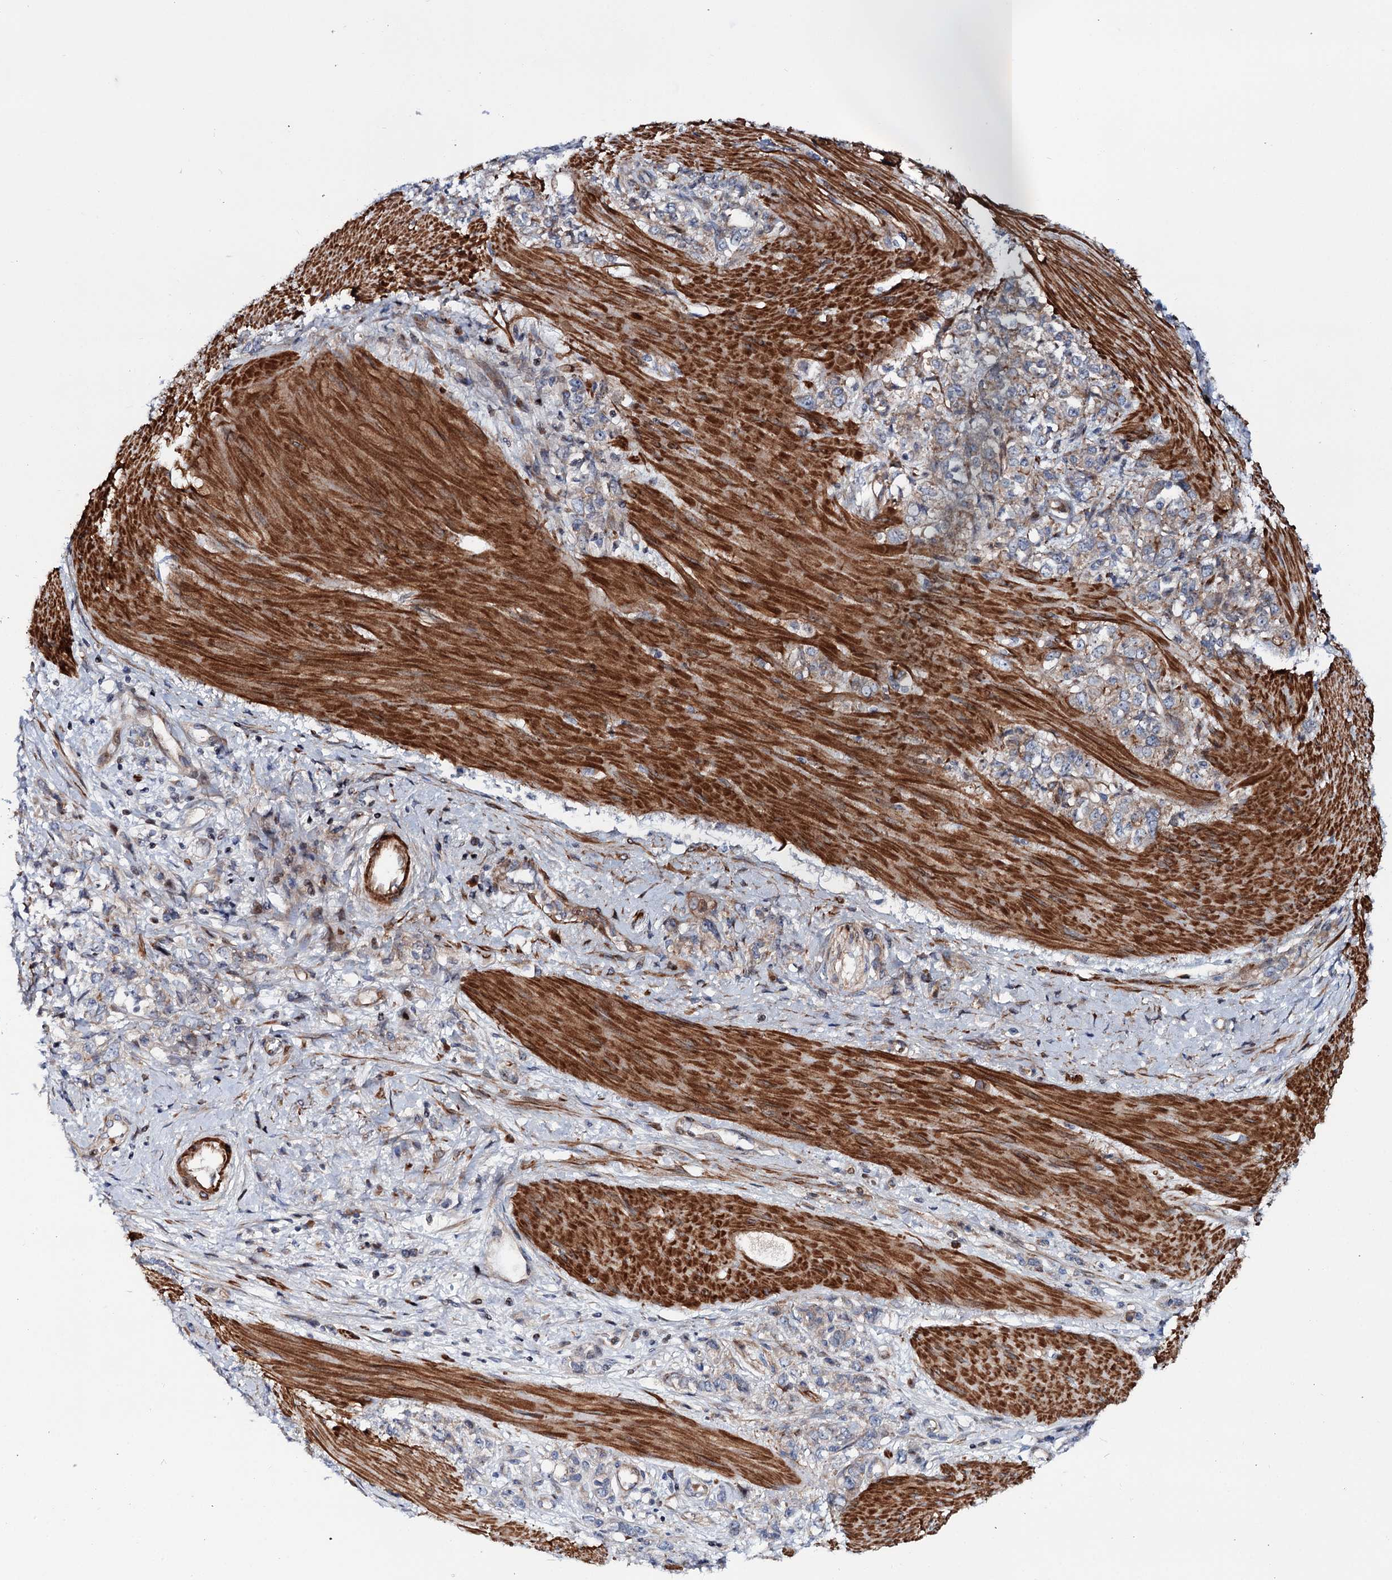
{"staining": {"intensity": "weak", "quantity": "25%-75%", "location": "cytoplasmic/membranous"}, "tissue": "stomach cancer", "cell_type": "Tumor cells", "image_type": "cancer", "snomed": [{"axis": "morphology", "description": "Adenocarcinoma, NOS"}, {"axis": "topography", "description": "Stomach"}], "caption": "DAB immunohistochemical staining of stomach cancer exhibits weak cytoplasmic/membranous protein positivity in approximately 25%-75% of tumor cells.", "gene": "THAP9", "patient": {"sex": "female", "age": 76}}